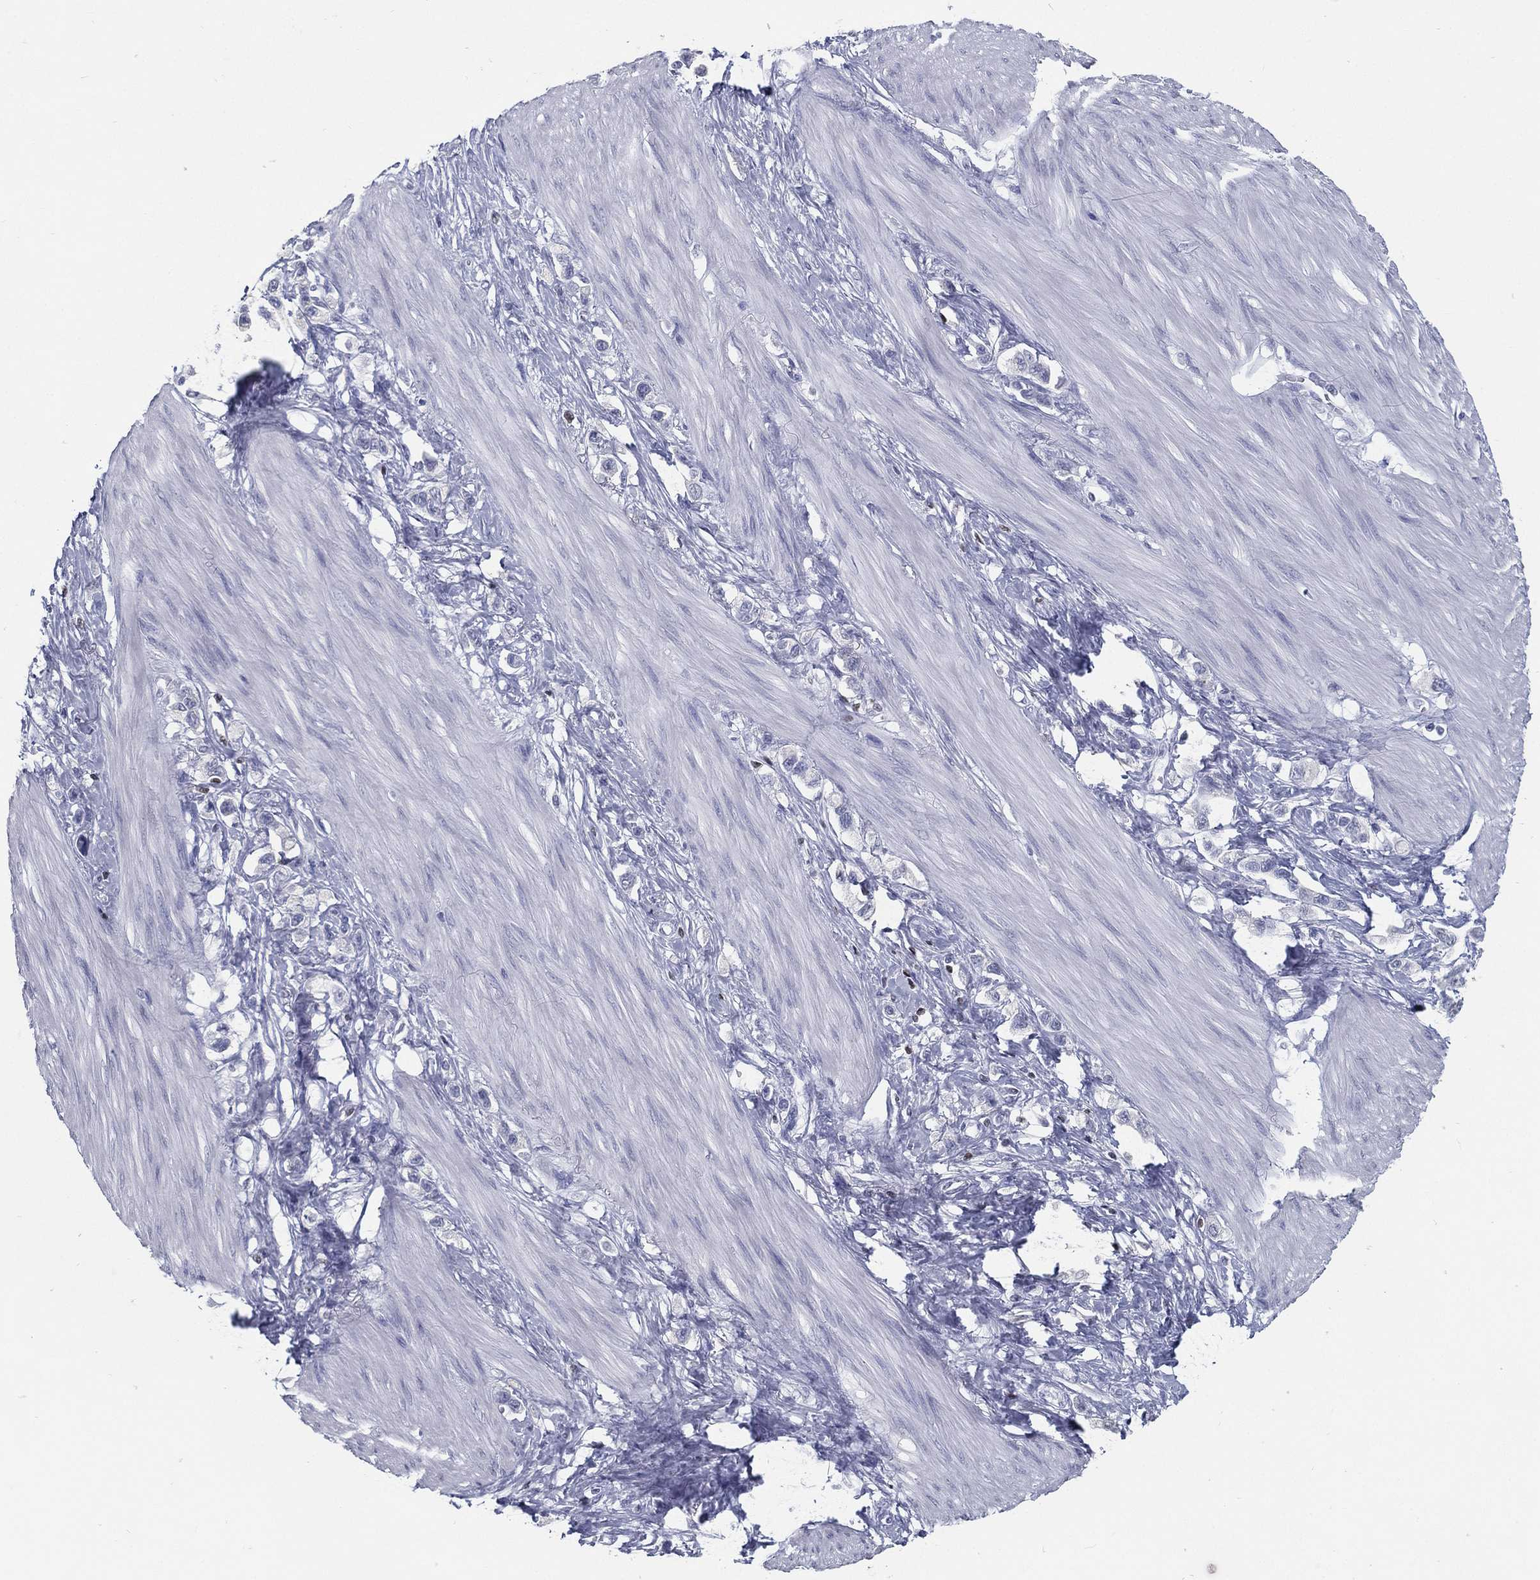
{"staining": {"intensity": "negative", "quantity": "none", "location": "none"}, "tissue": "stomach cancer", "cell_type": "Tumor cells", "image_type": "cancer", "snomed": [{"axis": "morphology", "description": "Normal tissue, NOS"}, {"axis": "morphology", "description": "Adenocarcinoma, NOS"}, {"axis": "morphology", "description": "Adenocarcinoma, High grade"}, {"axis": "topography", "description": "Stomach, upper"}, {"axis": "topography", "description": "Stomach"}], "caption": "Image shows no protein expression in tumor cells of stomach adenocarcinoma (high-grade) tissue.", "gene": "PYHIN1", "patient": {"sex": "female", "age": 65}}